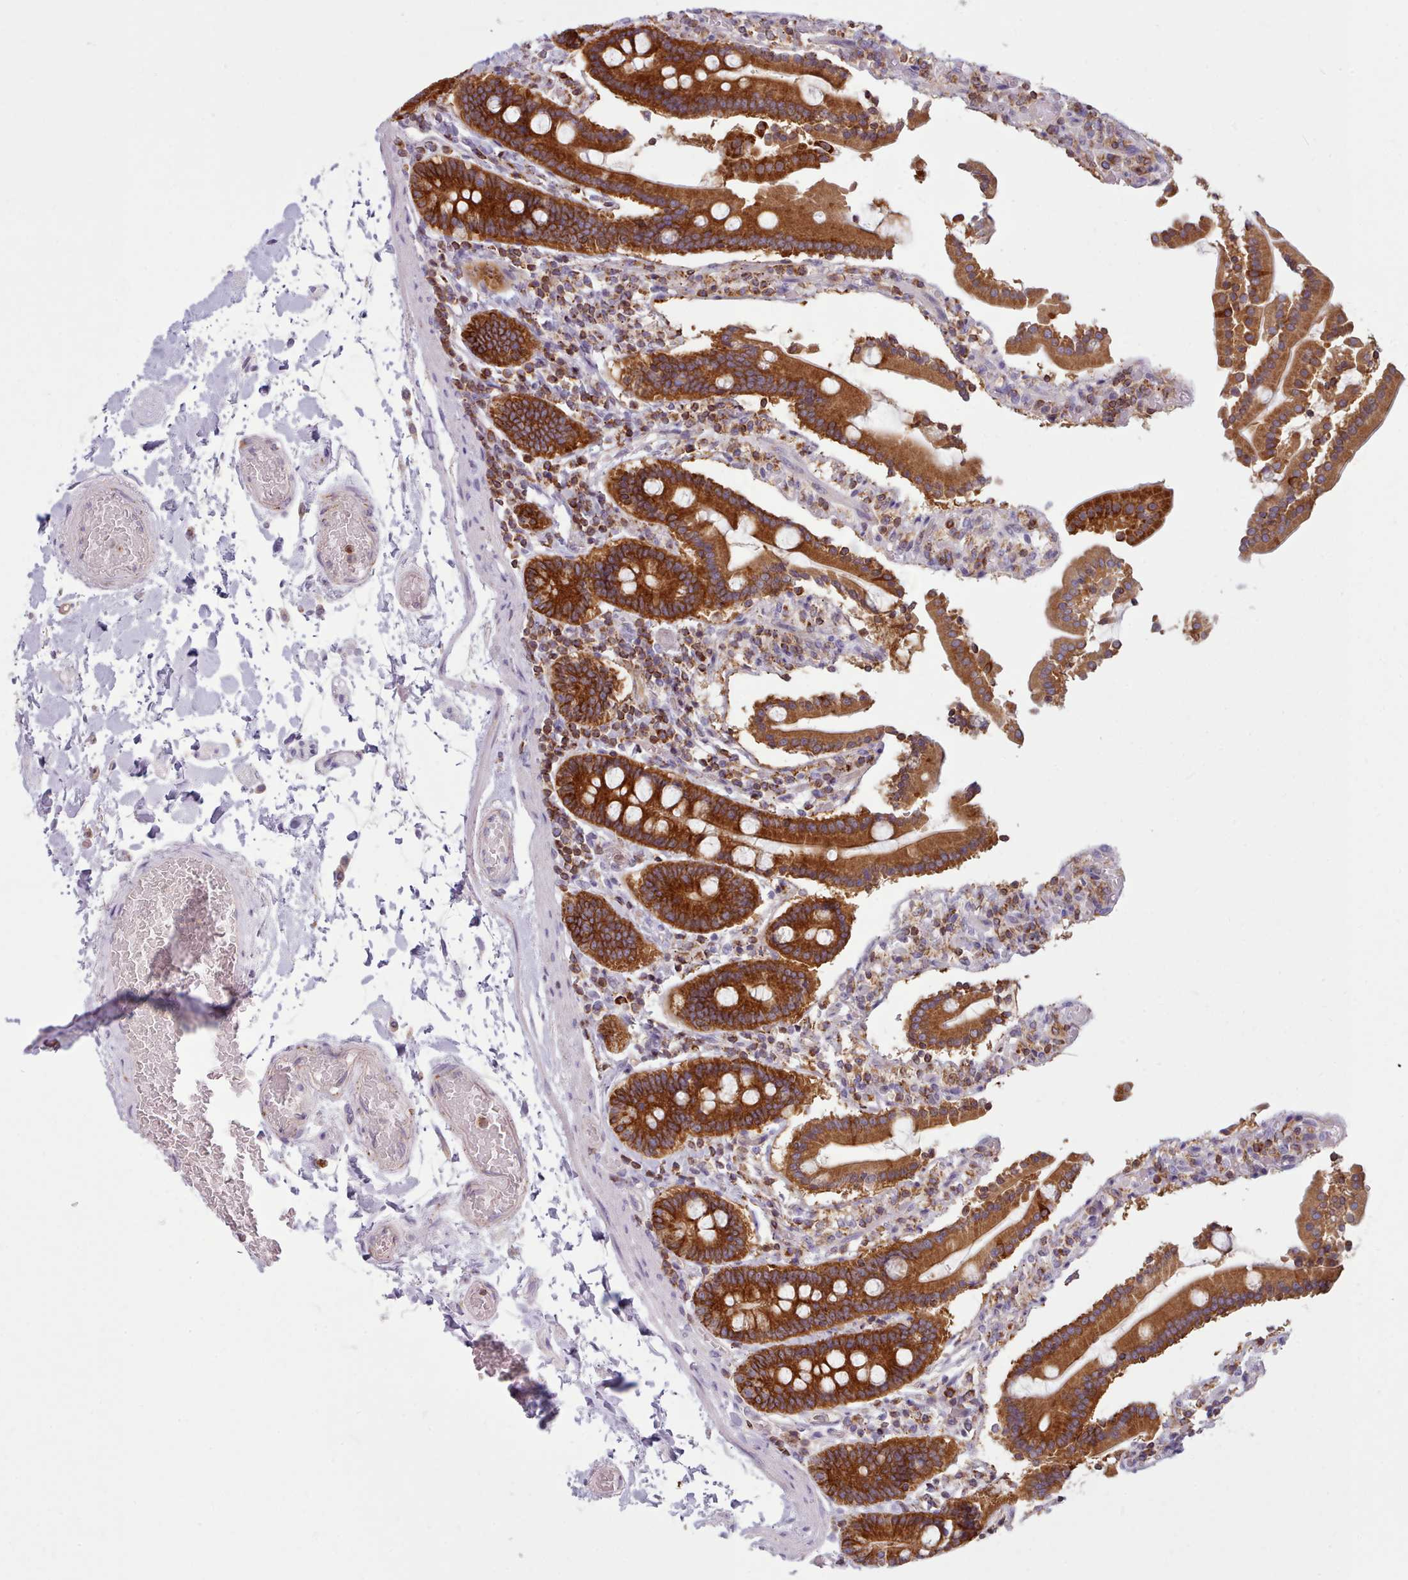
{"staining": {"intensity": "strong", "quantity": ">75%", "location": "cytoplasmic/membranous"}, "tissue": "duodenum", "cell_type": "Glandular cells", "image_type": "normal", "snomed": [{"axis": "morphology", "description": "Normal tissue, NOS"}, {"axis": "topography", "description": "Duodenum"}], "caption": "About >75% of glandular cells in normal human duodenum show strong cytoplasmic/membranous protein staining as visualized by brown immunohistochemical staining.", "gene": "CRYBG1", "patient": {"sex": "male", "age": 55}}